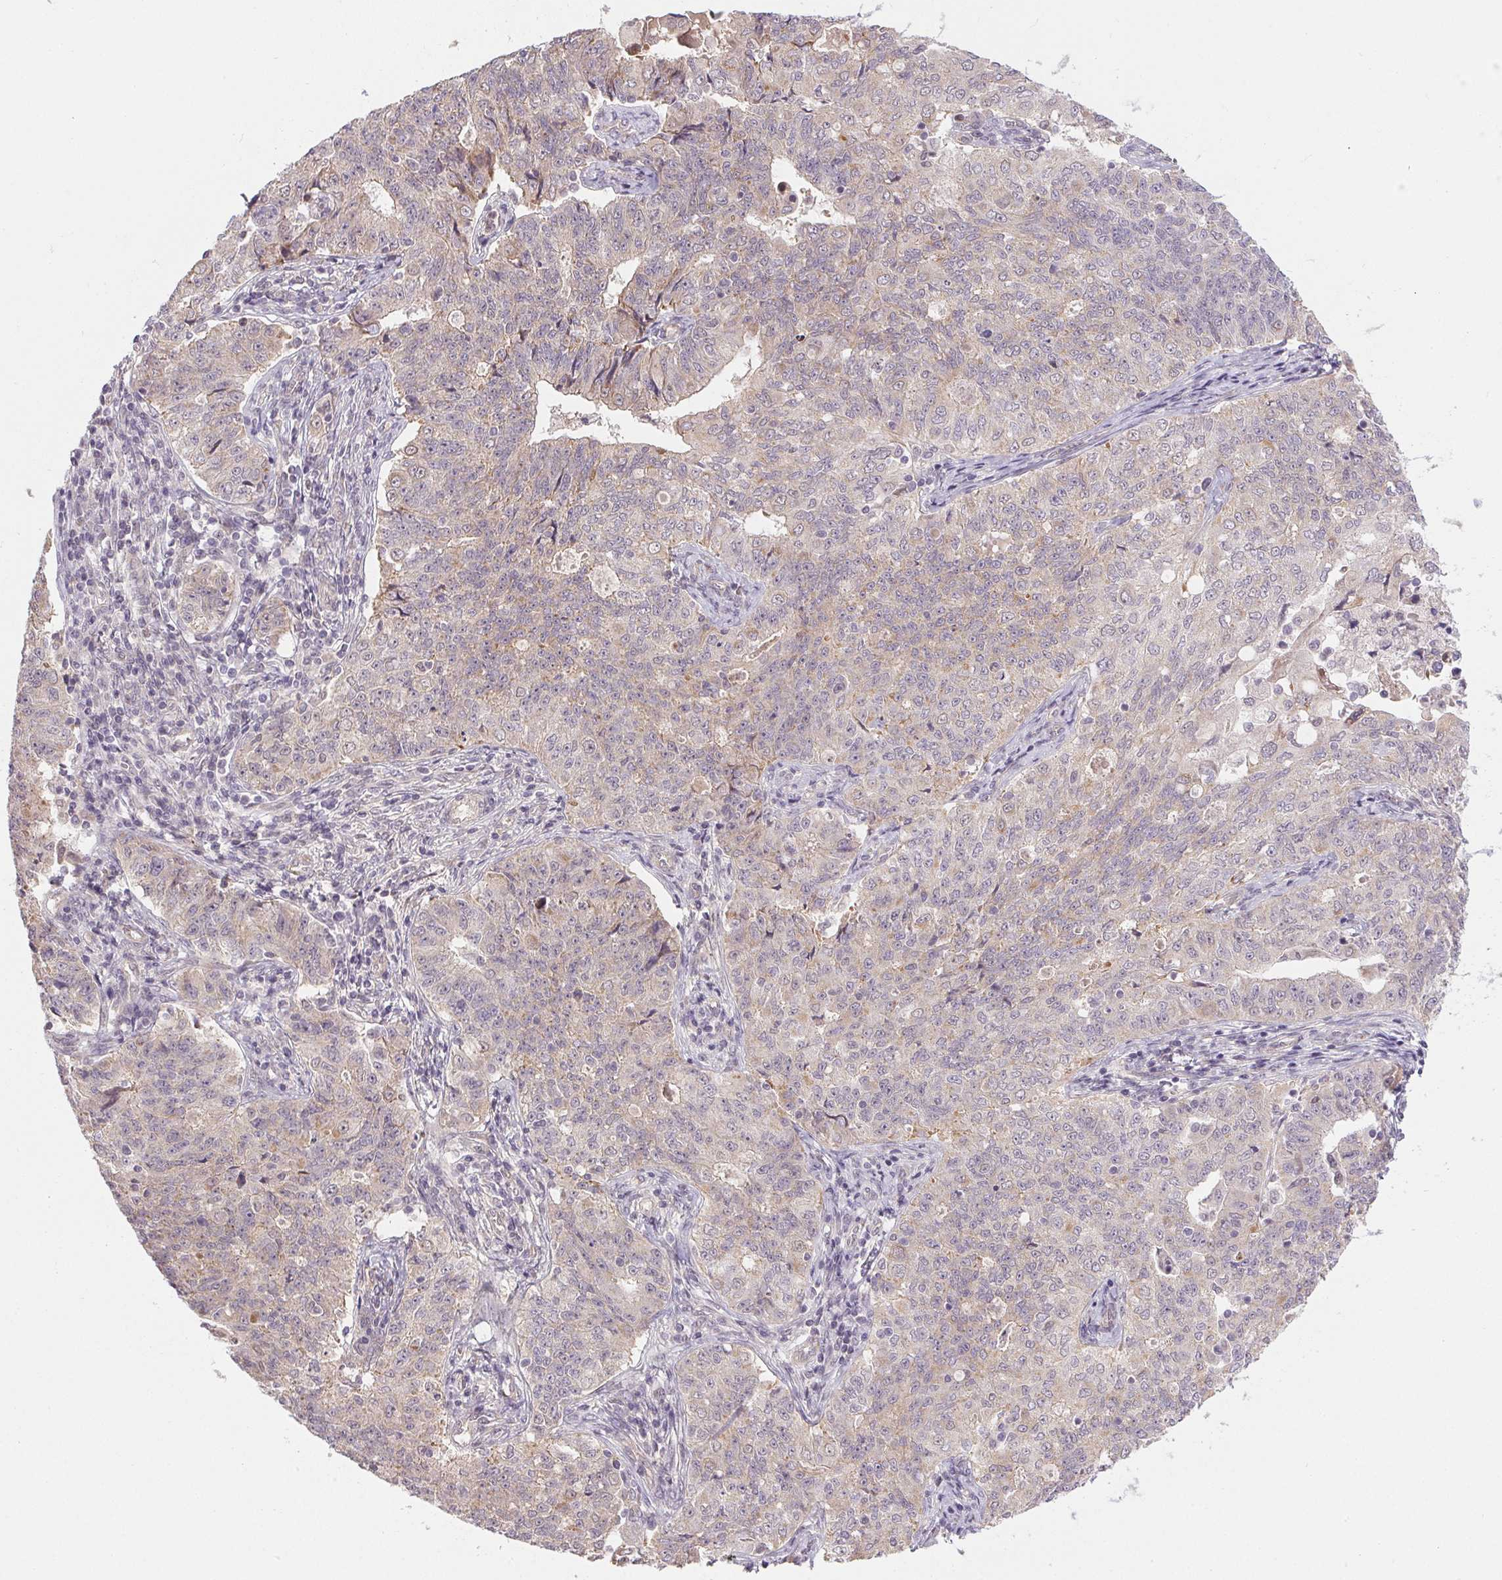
{"staining": {"intensity": "negative", "quantity": "none", "location": "none"}, "tissue": "endometrial cancer", "cell_type": "Tumor cells", "image_type": "cancer", "snomed": [{"axis": "morphology", "description": "Adenocarcinoma, NOS"}, {"axis": "topography", "description": "Endometrium"}], "caption": "Tumor cells show no significant positivity in endometrial adenocarcinoma.", "gene": "CFAP92", "patient": {"sex": "female", "age": 43}}